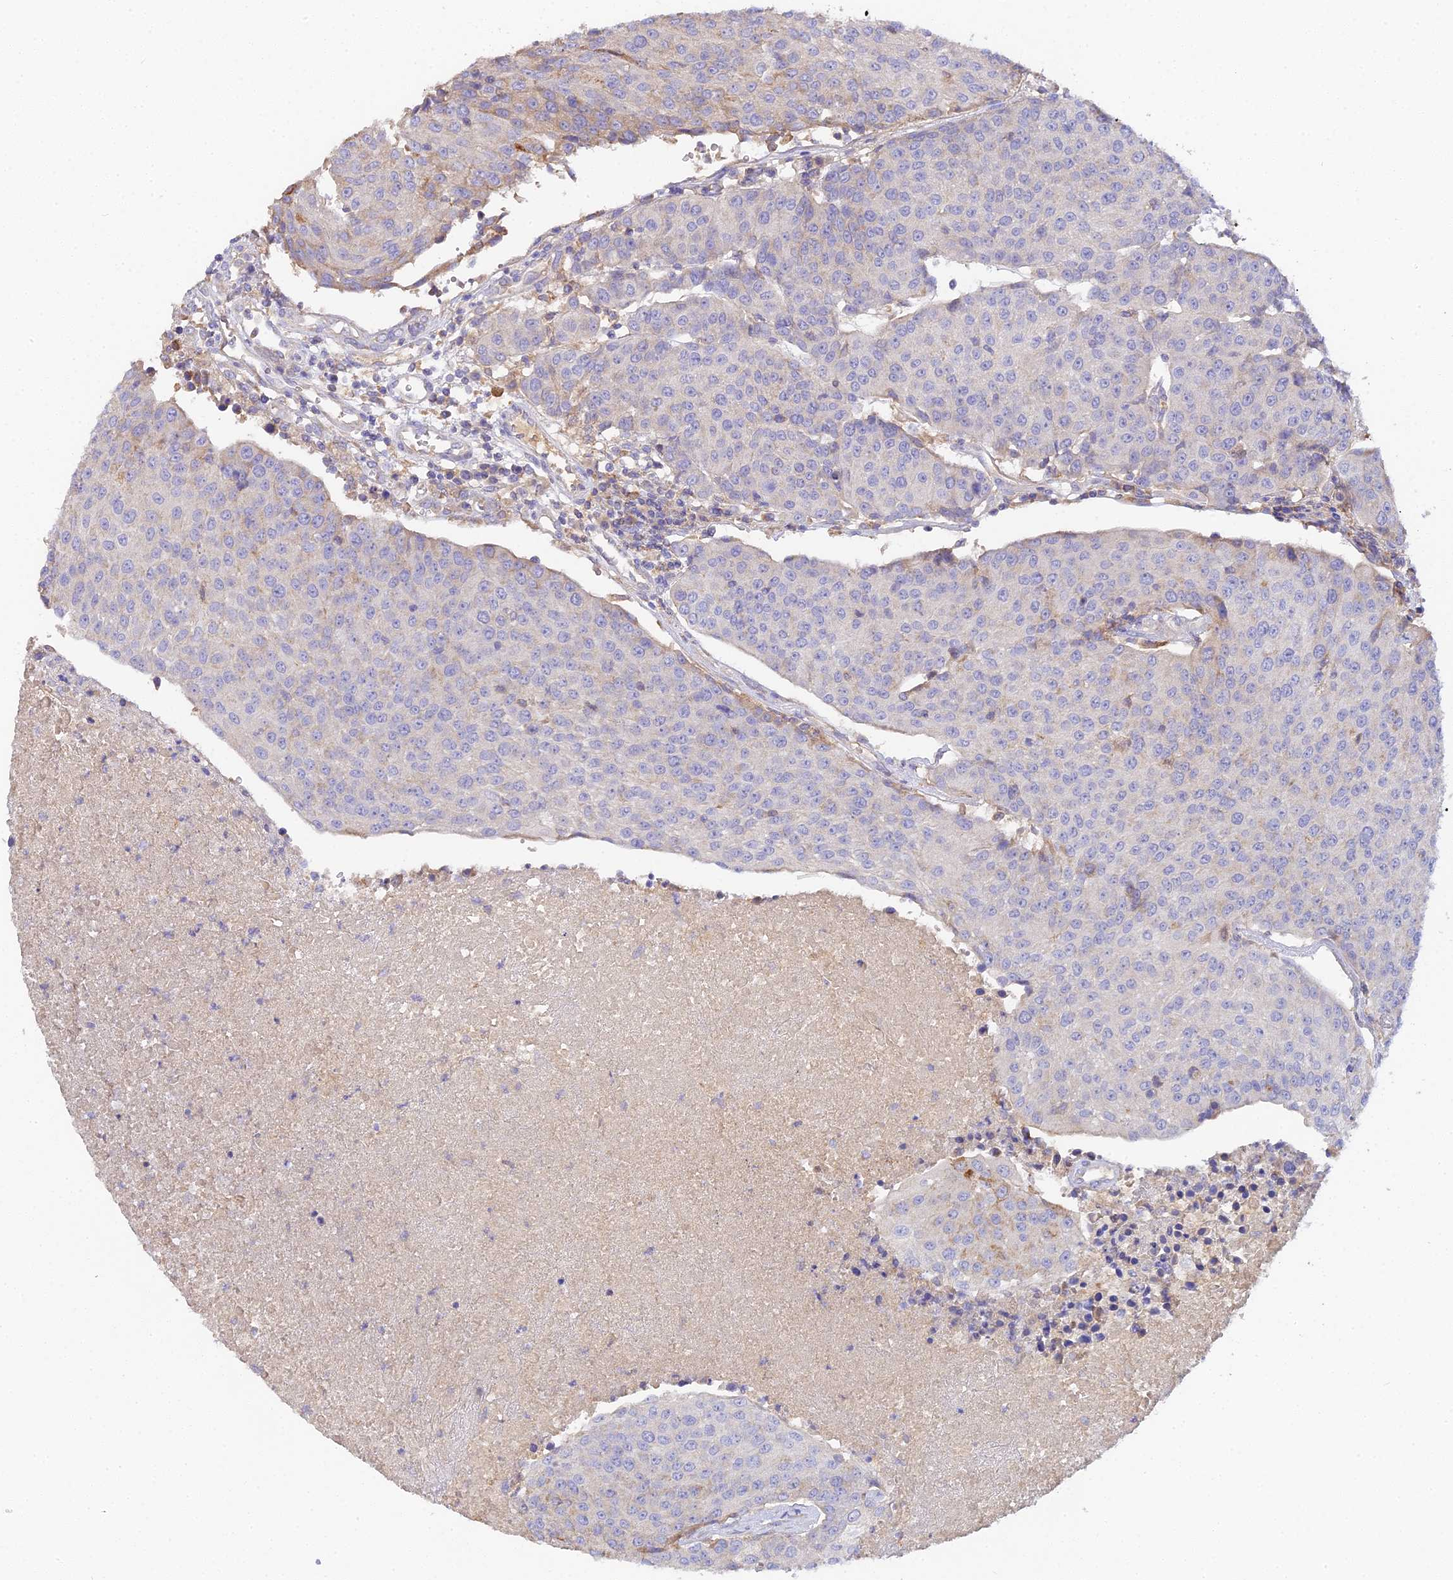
{"staining": {"intensity": "moderate", "quantity": "<25%", "location": "cytoplasmic/membranous"}, "tissue": "urothelial cancer", "cell_type": "Tumor cells", "image_type": "cancer", "snomed": [{"axis": "morphology", "description": "Urothelial carcinoma, High grade"}, {"axis": "topography", "description": "Urinary bladder"}], "caption": "Brown immunohistochemical staining in urothelial cancer shows moderate cytoplasmic/membranous expression in approximately <25% of tumor cells.", "gene": "SCX", "patient": {"sex": "female", "age": 85}}